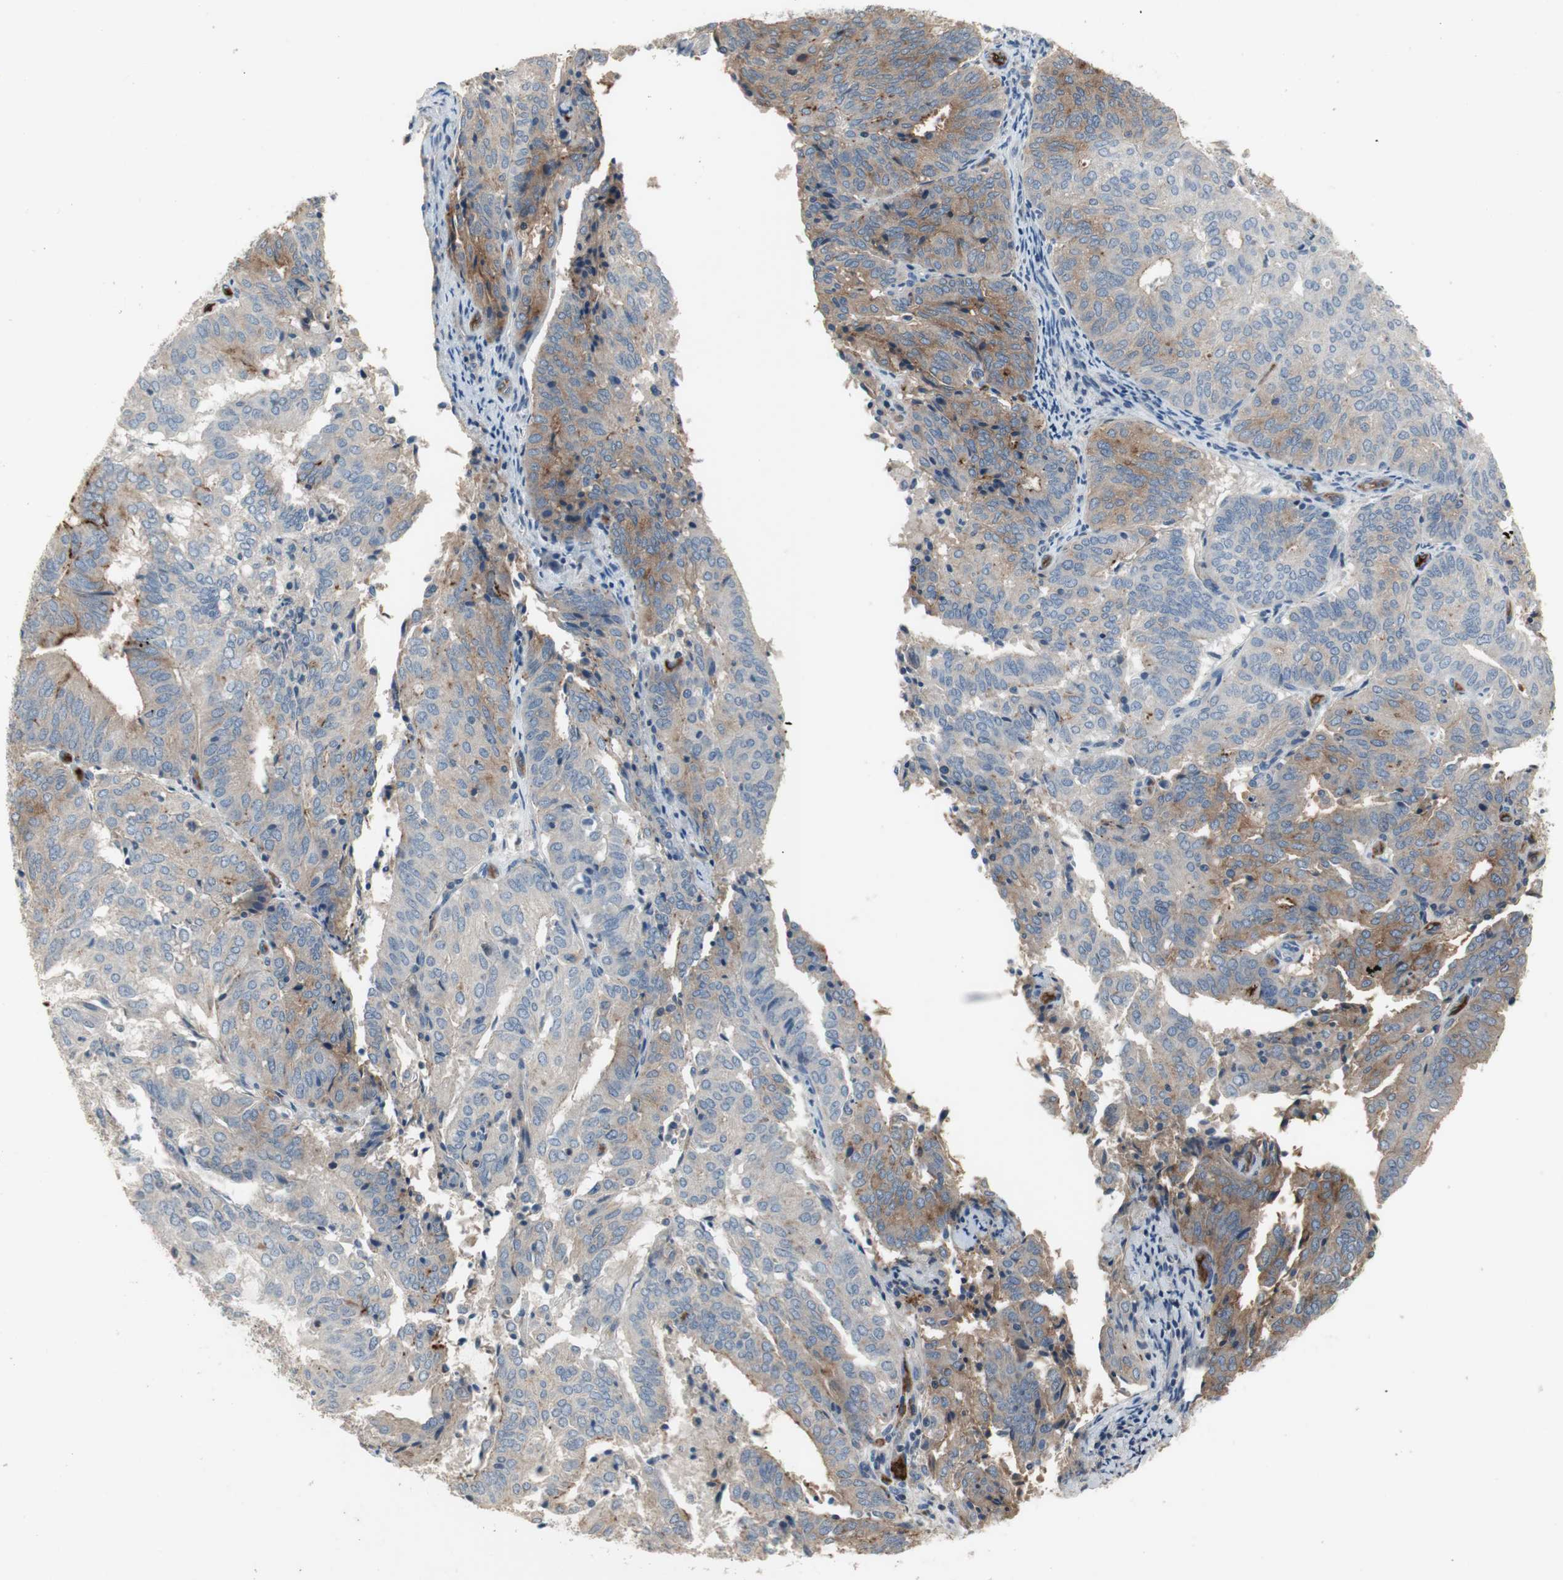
{"staining": {"intensity": "moderate", "quantity": "<25%", "location": "cytoplasmic/membranous"}, "tissue": "endometrial cancer", "cell_type": "Tumor cells", "image_type": "cancer", "snomed": [{"axis": "morphology", "description": "Adenocarcinoma, NOS"}, {"axis": "topography", "description": "Uterus"}], "caption": "Immunohistochemical staining of endometrial cancer displays low levels of moderate cytoplasmic/membranous protein expression in about <25% of tumor cells.", "gene": "ALPL", "patient": {"sex": "female", "age": 60}}